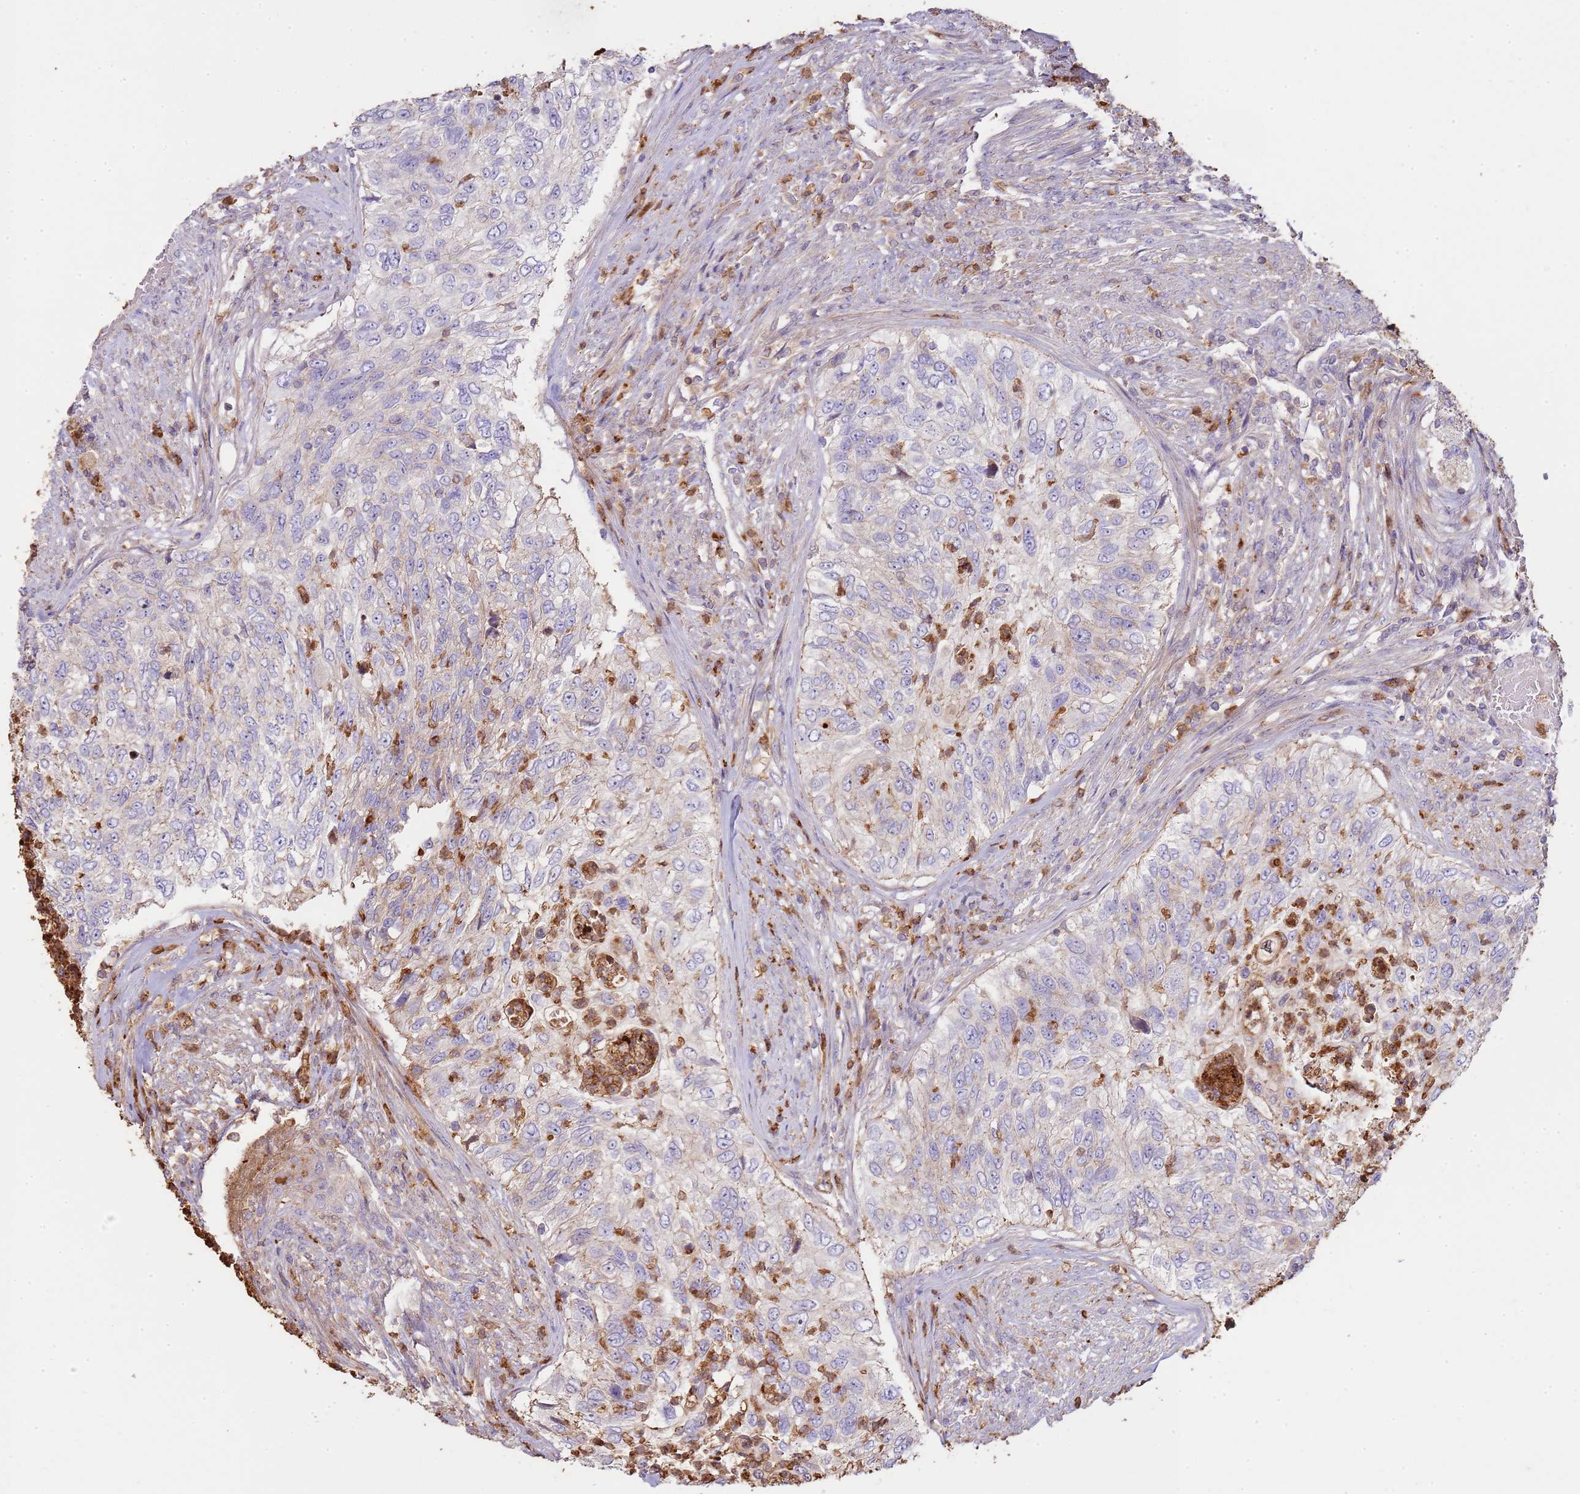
{"staining": {"intensity": "negative", "quantity": "none", "location": "none"}, "tissue": "urothelial cancer", "cell_type": "Tumor cells", "image_type": "cancer", "snomed": [{"axis": "morphology", "description": "Urothelial carcinoma, High grade"}, {"axis": "topography", "description": "Urinary bladder"}], "caption": "High power microscopy photomicrograph of an immunohistochemistry (IHC) image of high-grade urothelial carcinoma, revealing no significant expression in tumor cells.", "gene": "NDUFAF4", "patient": {"sex": "female", "age": 60}}